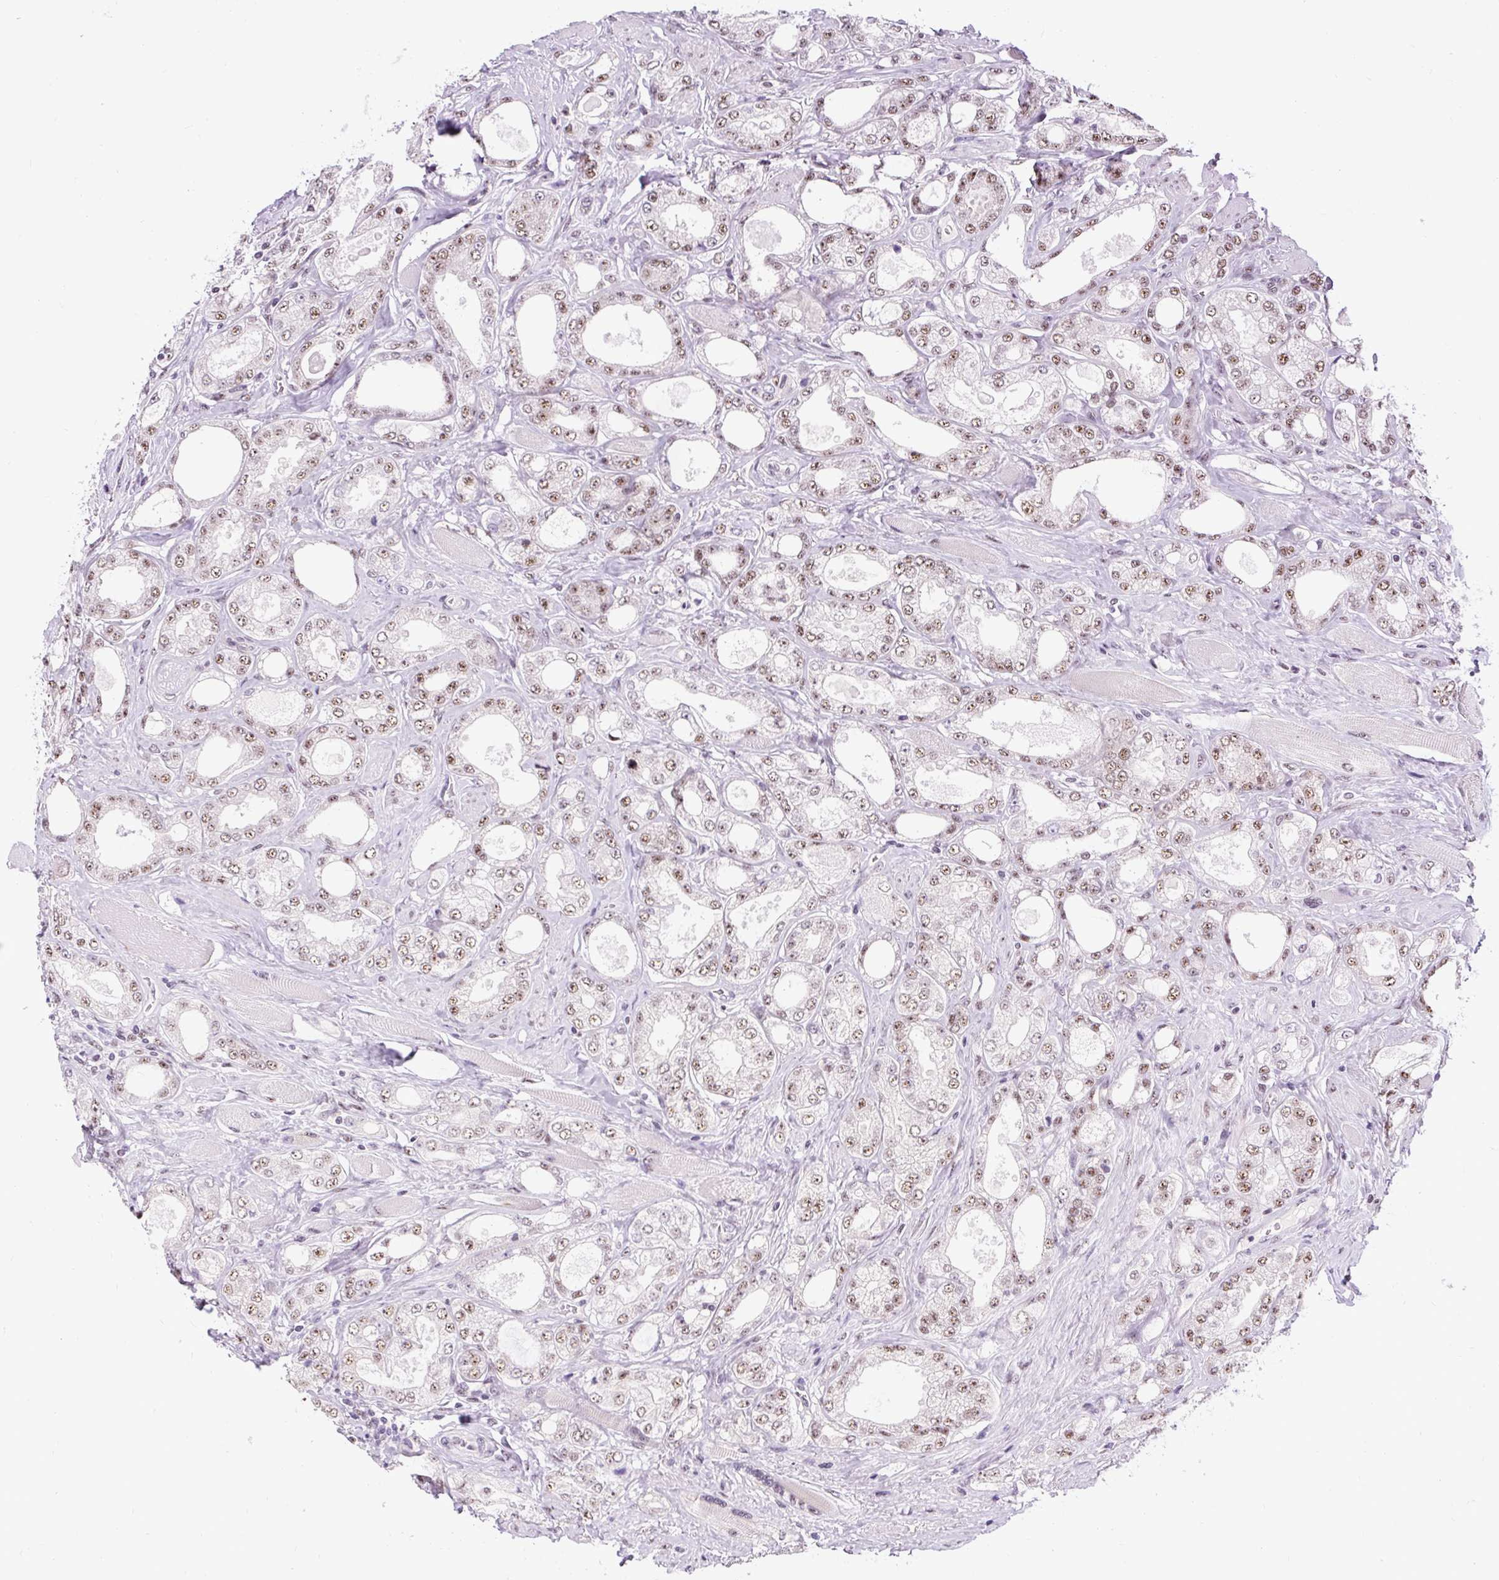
{"staining": {"intensity": "moderate", "quantity": ">75%", "location": "nuclear"}, "tissue": "prostate cancer", "cell_type": "Tumor cells", "image_type": "cancer", "snomed": [{"axis": "morphology", "description": "Adenocarcinoma, High grade"}, {"axis": "topography", "description": "Prostate"}], "caption": "A medium amount of moderate nuclear positivity is identified in approximately >75% of tumor cells in prostate cancer (adenocarcinoma (high-grade)) tissue. The staining is performed using DAB brown chromogen to label protein expression. The nuclei are counter-stained blue using hematoxylin.", "gene": "SMC5", "patient": {"sex": "male", "age": 68}}